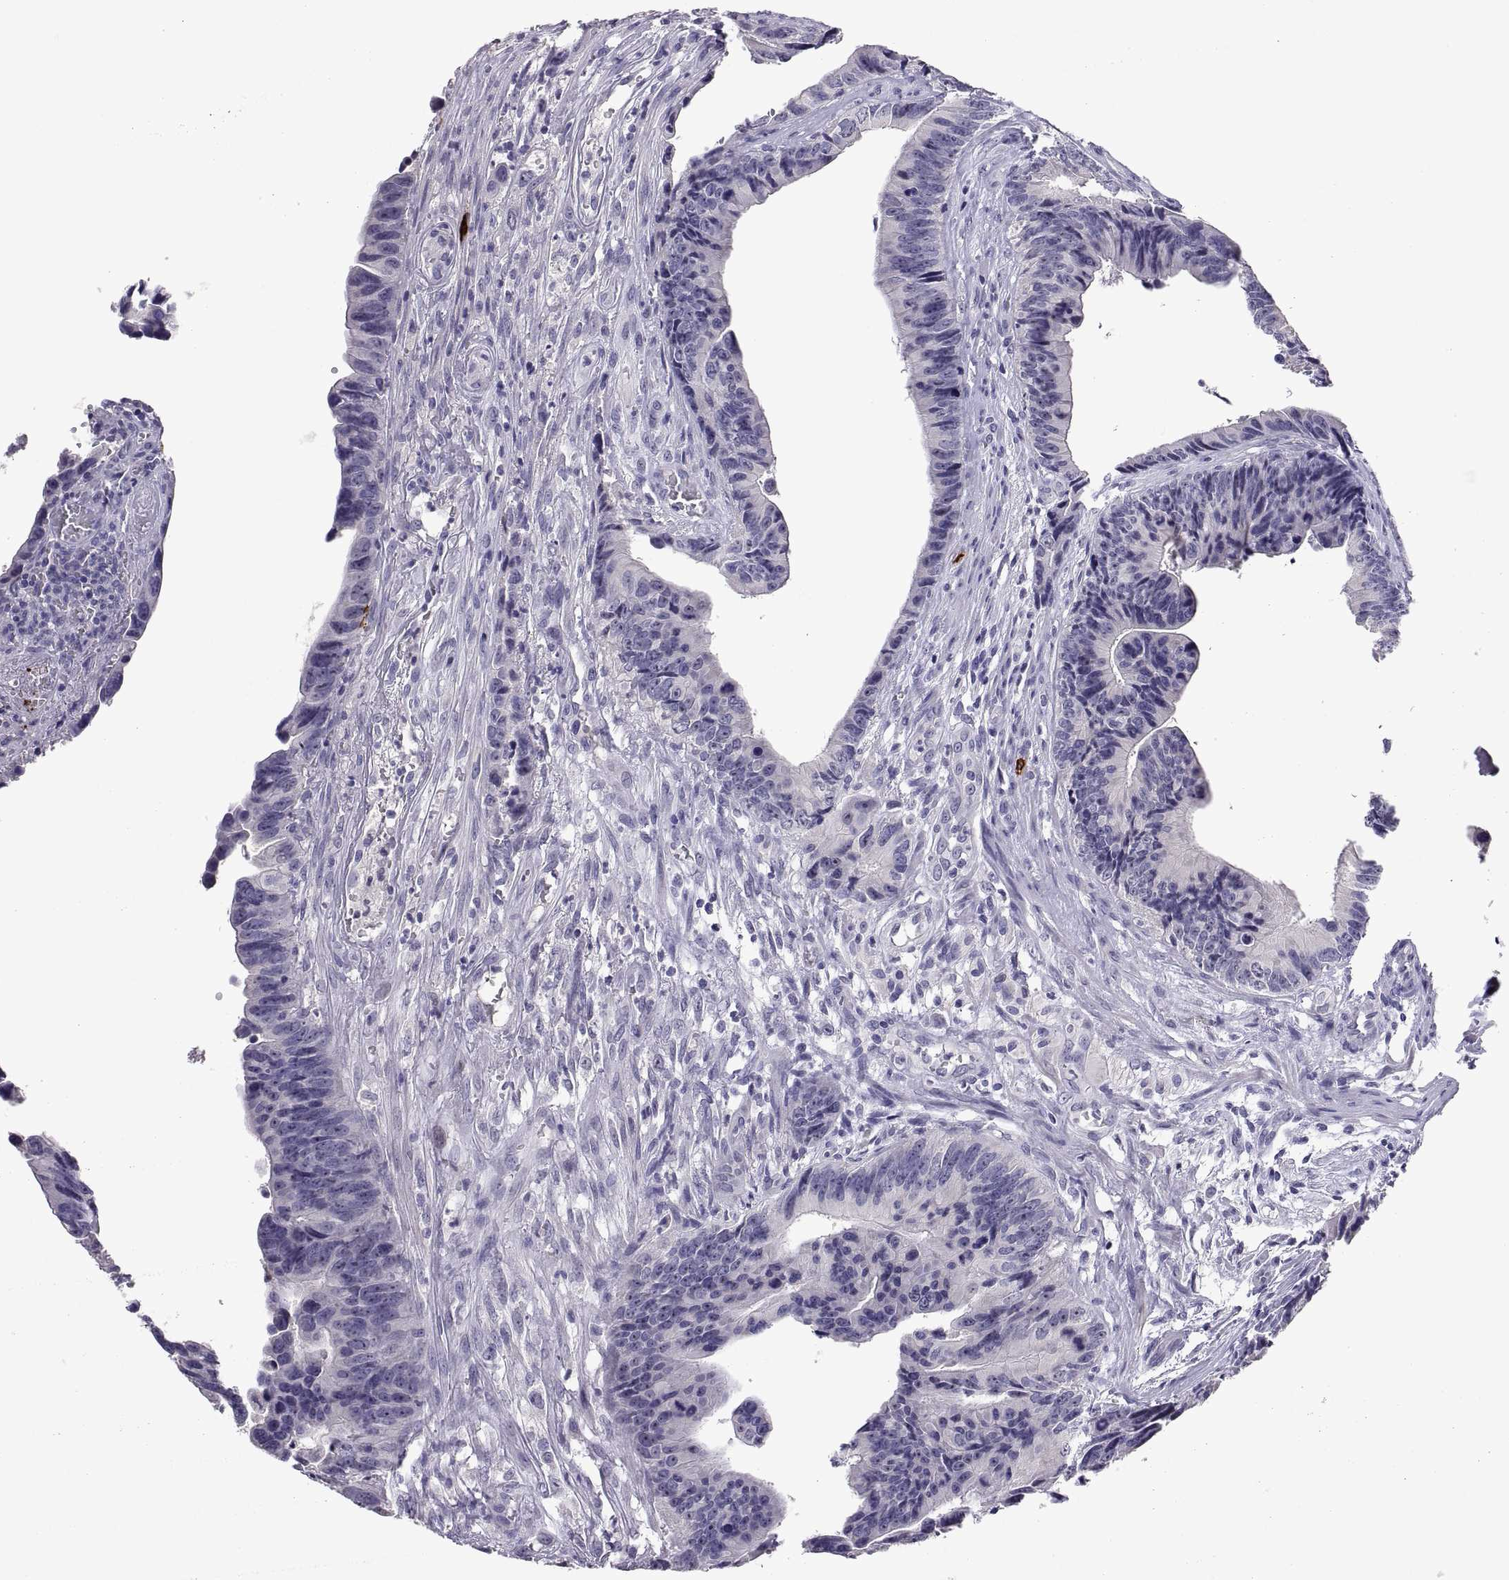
{"staining": {"intensity": "negative", "quantity": "none", "location": "none"}, "tissue": "colorectal cancer", "cell_type": "Tumor cells", "image_type": "cancer", "snomed": [{"axis": "morphology", "description": "Adenocarcinoma, NOS"}, {"axis": "topography", "description": "Colon"}], "caption": "A micrograph of human colorectal adenocarcinoma is negative for staining in tumor cells. (Stains: DAB immunohistochemistry with hematoxylin counter stain, Microscopy: brightfield microscopy at high magnification).", "gene": "MS4A1", "patient": {"sex": "female", "age": 87}}